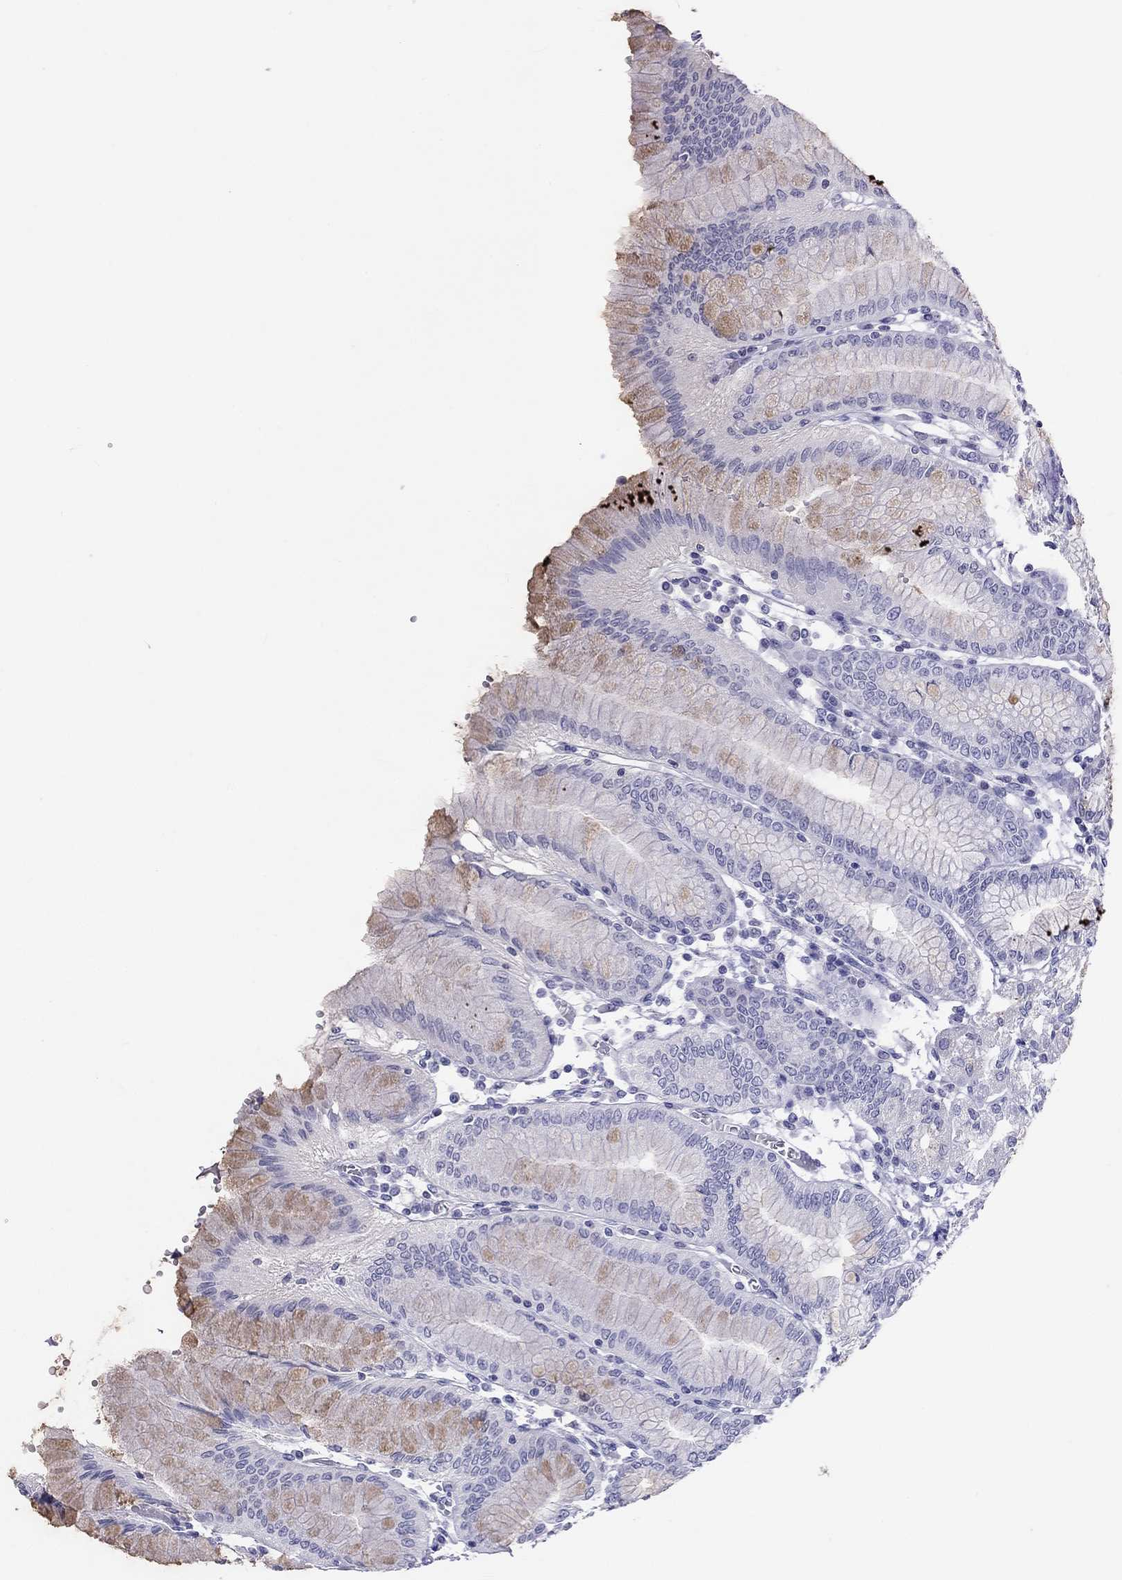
{"staining": {"intensity": "moderate", "quantity": "<25%", "location": "cytoplasmic/membranous"}, "tissue": "stomach", "cell_type": "Glandular cells", "image_type": "normal", "snomed": [{"axis": "morphology", "description": "Normal tissue, NOS"}, {"axis": "topography", "description": "Skeletal muscle"}, {"axis": "topography", "description": "Stomach"}], "caption": "IHC (DAB) staining of normal stomach exhibits moderate cytoplasmic/membranous protein expression in approximately <25% of glandular cells.", "gene": "KLRG1", "patient": {"sex": "female", "age": 57}}